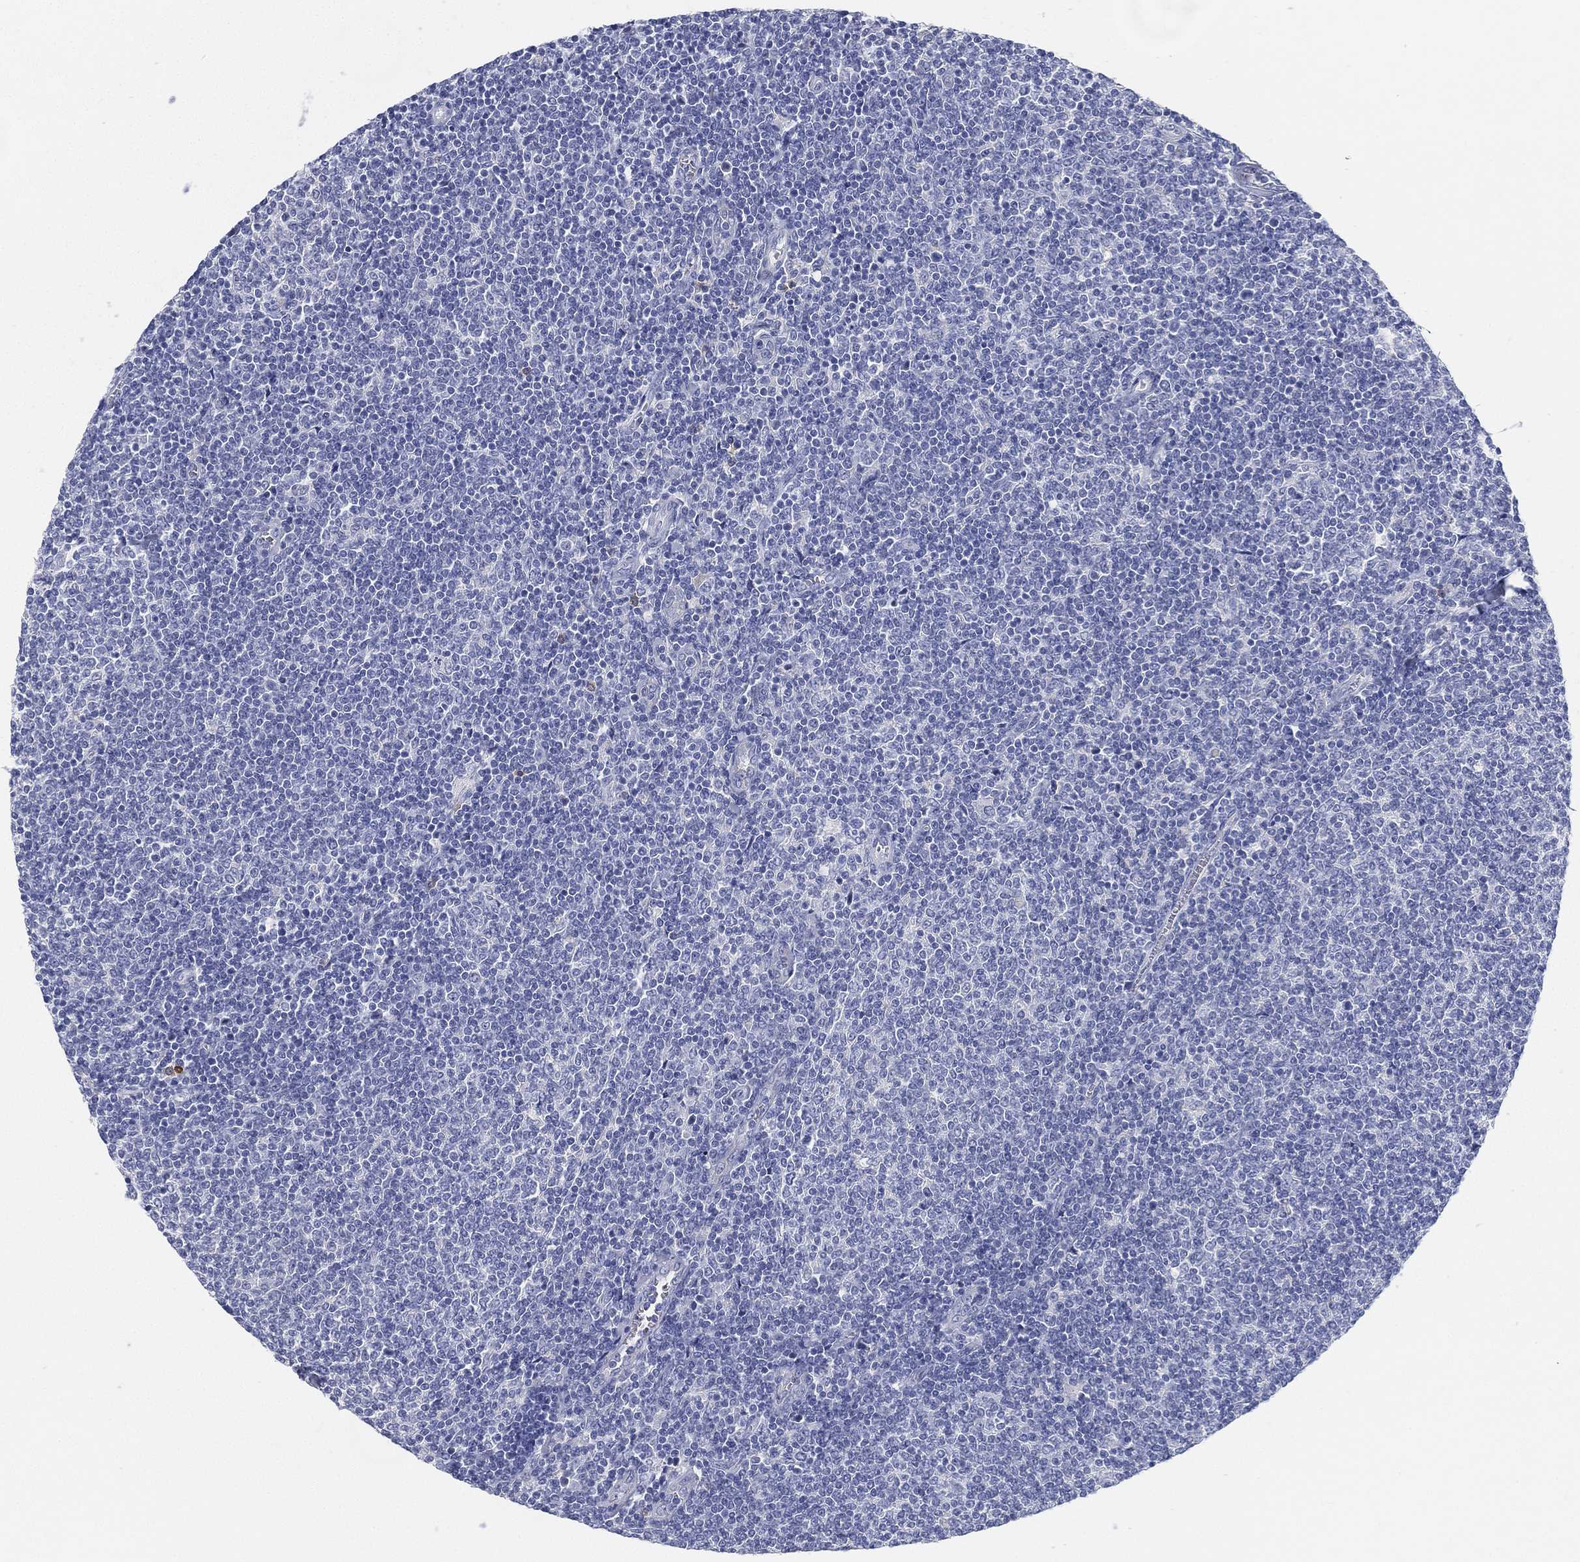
{"staining": {"intensity": "negative", "quantity": "none", "location": "none"}, "tissue": "lymphoma", "cell_type": "Tumor cells", "image_type": "cancer", "snomed": [{"axis": "morphology", "description": "Malignant lymphoma, non-Hodgkin's type, Low grade"}, {"axis": "topography", "description": "Lymph node"}], "caption": "IHC histopathology image of lymphoma stained for a protein (brown), which exhibits no staining in tumor cells.", "gene": "GPR61", "patient": {"sex": "male", "age": 52}}